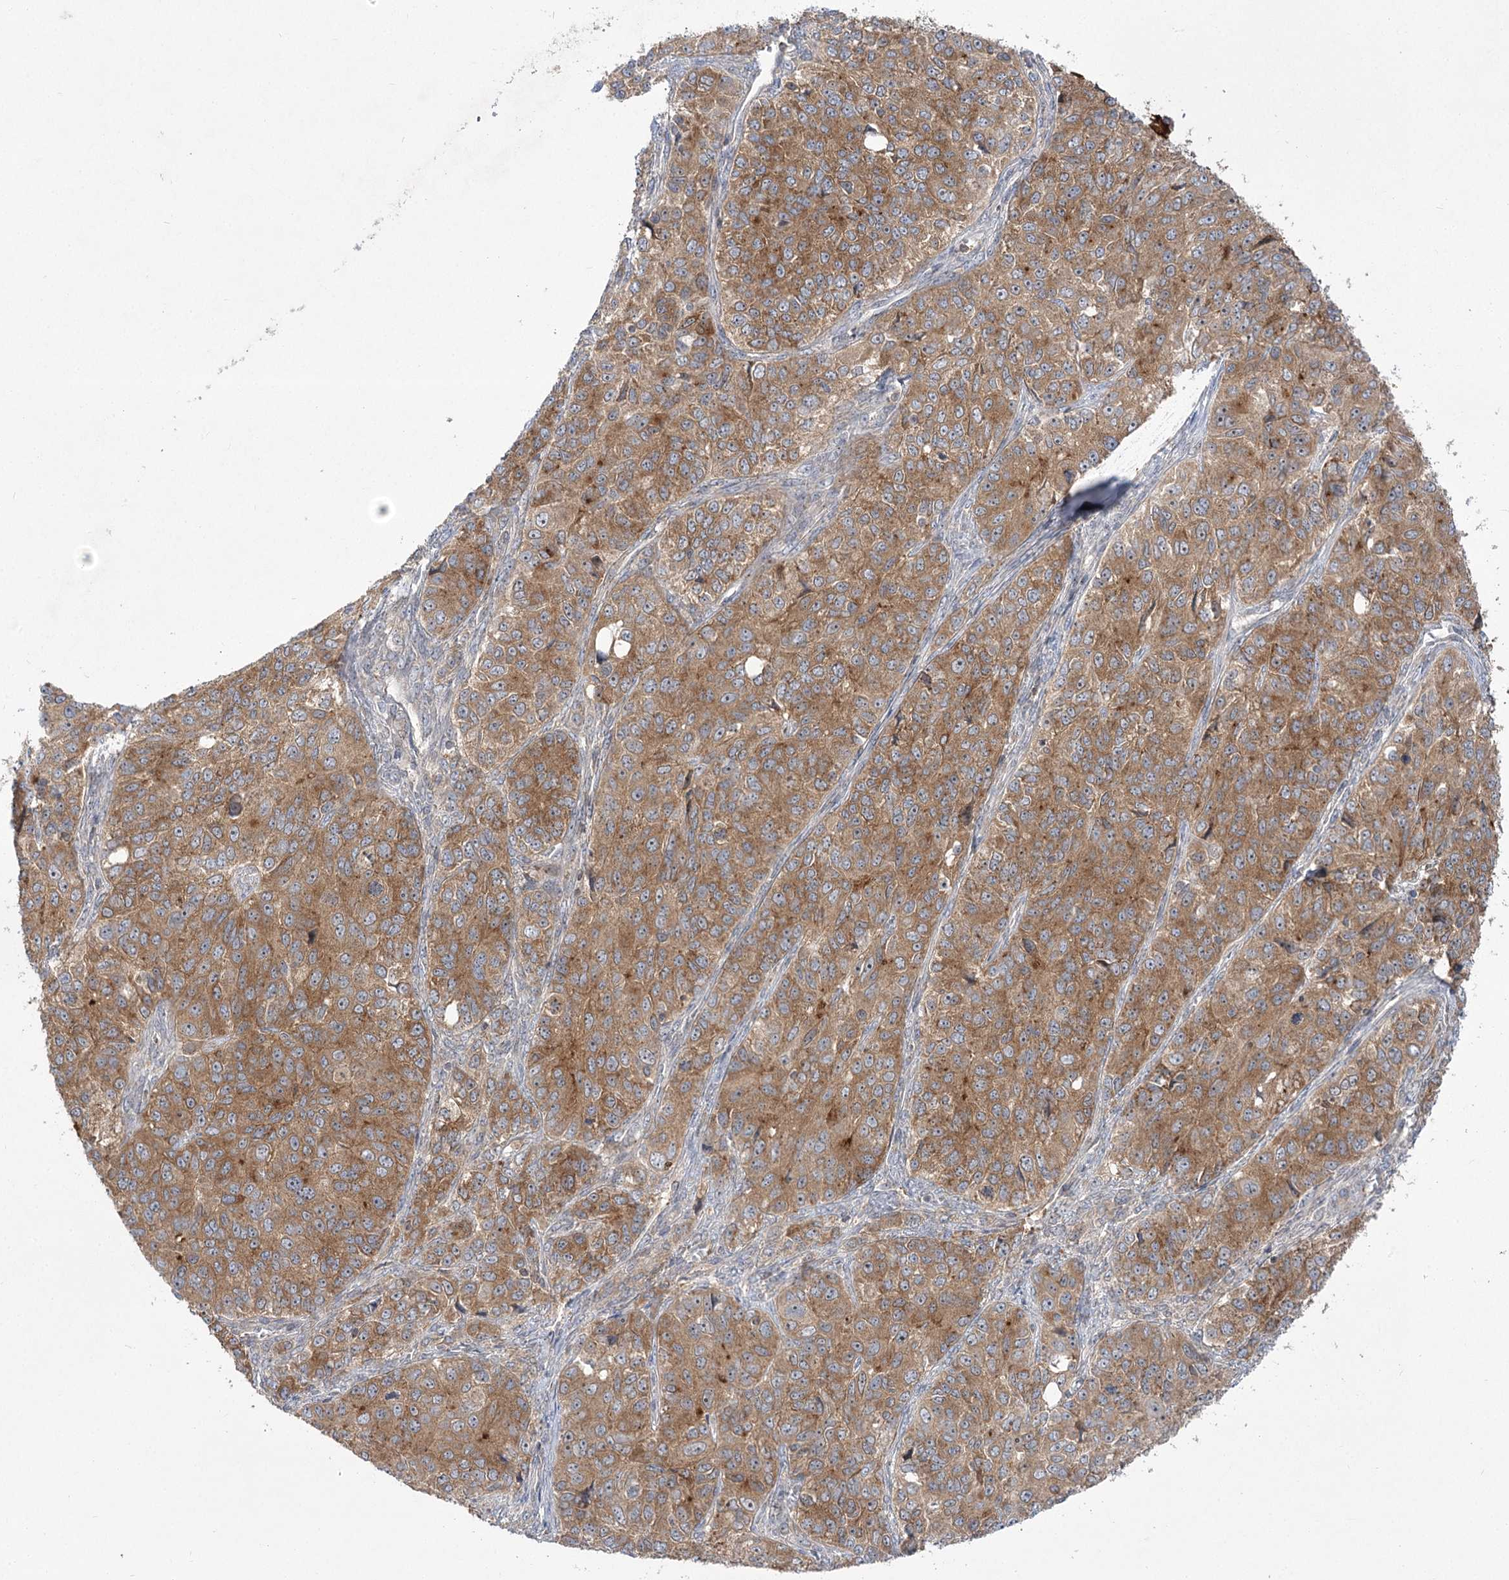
{"staining": {"intensity": "moderate", "quantity": ">75%", "location": "cytoplasmic/membranous"}, "tissue": "ovarian cancer", "cell_type": "Tumor cells", "image_type": "cancer", "snomed": [{"axis": "morphology", "description": "Carcinoma, endometroid"}, {"axis": "topography", "description": "Ovary"}], "caption": "Protein staining demonstrates moderate cytoplasmic/membranous staining in approximately >75% of tumor cells in ovarian cancer.", "gene": "SYTL1", "patient": {"sex": "female", "age": 51}}